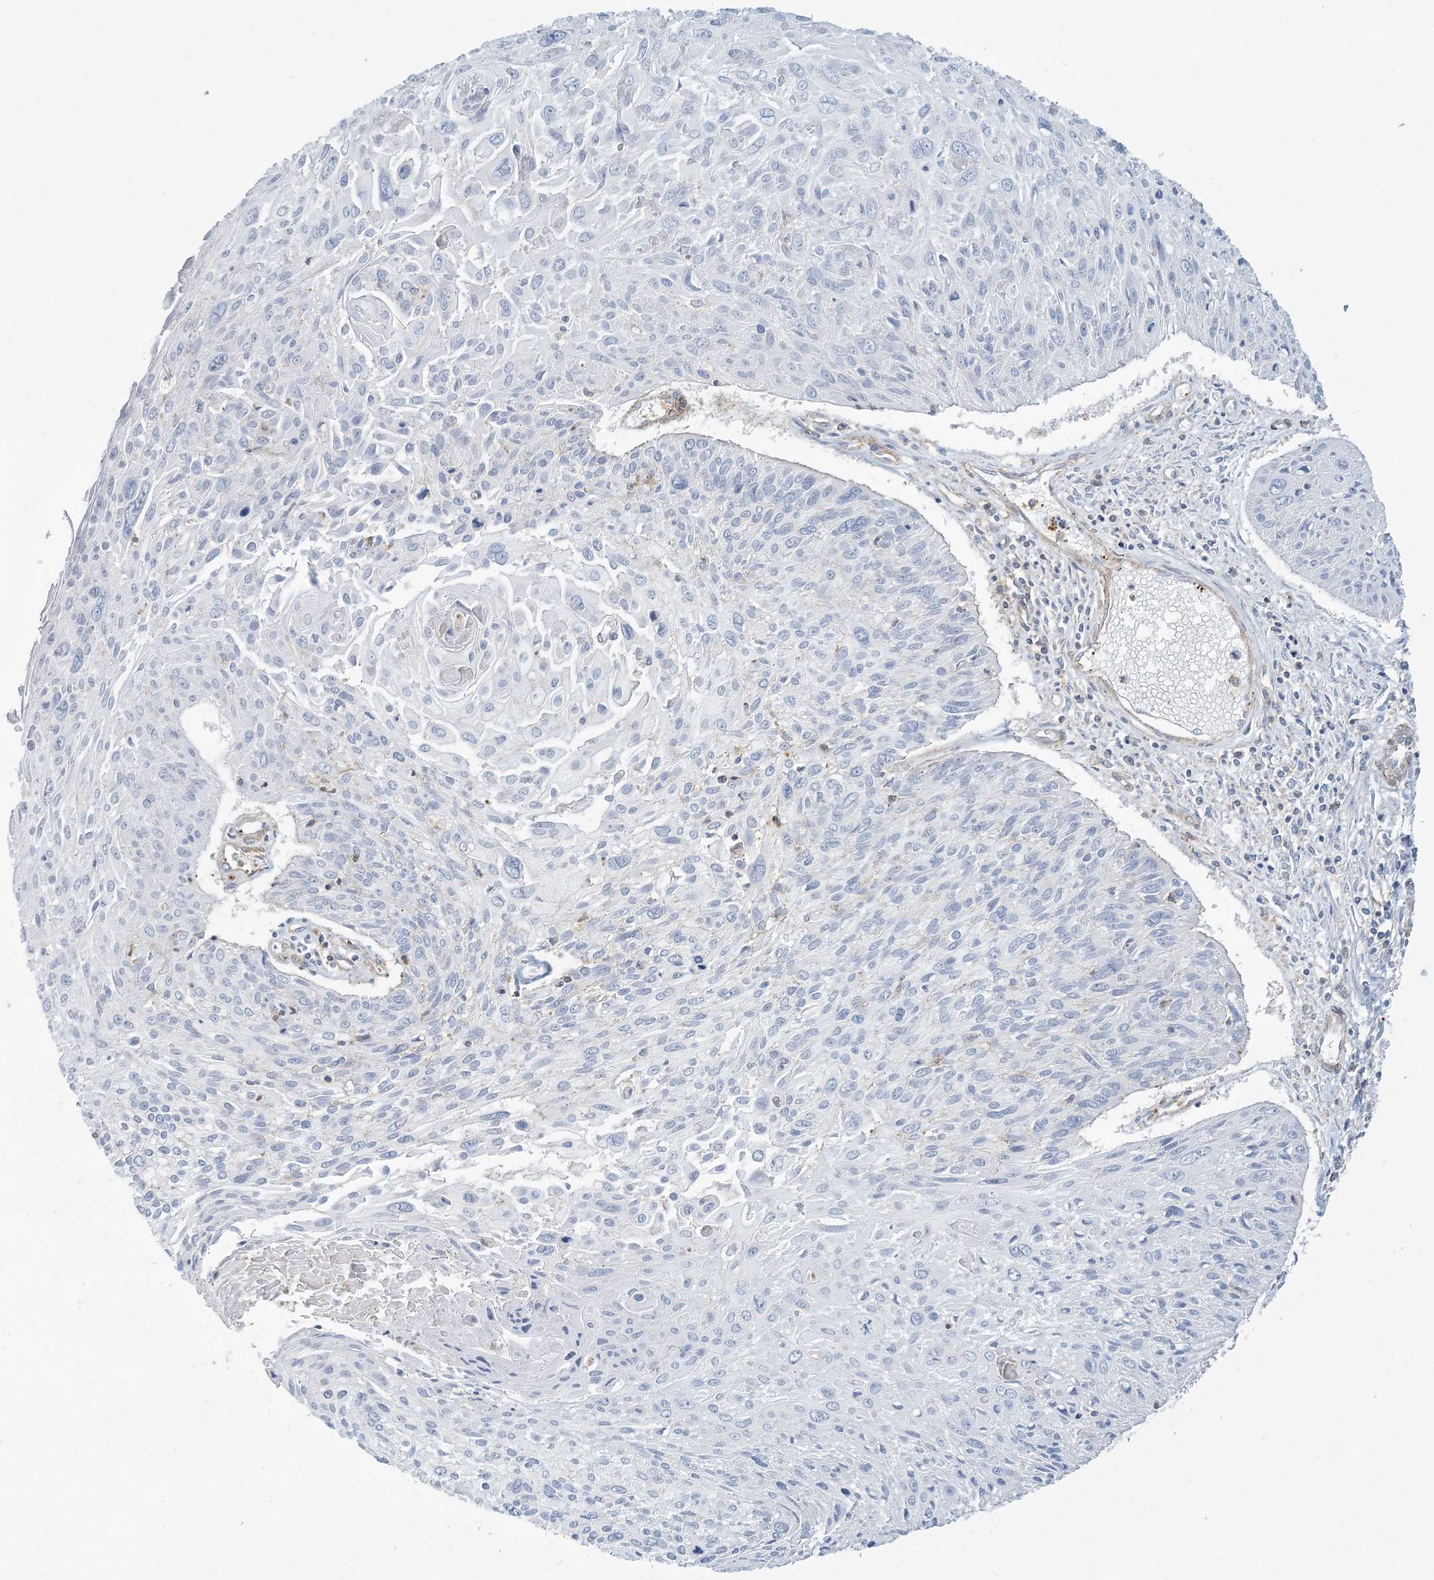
{"staining": {"intensity": "negative", "quantity": "none", "location": "none"}, "tissue": "cervical cancer", "cell_type": "Tumor cells", "image_type": "cancer", "snomed": [{"axis": "morphology", "description": "Squamous cell carcinoma, NOS"}, {"axis": "topography", "description": "Cervix"}], "caption": "DAB immunohistochemical staining of human cervical cancer reveals no significant expression in tumor cells. (Immunohistochemistry (ihc), brightfield microscopy, high magnification).", "gene": "CUEDC2", "patient": {"sex": "female", "age": 51}}